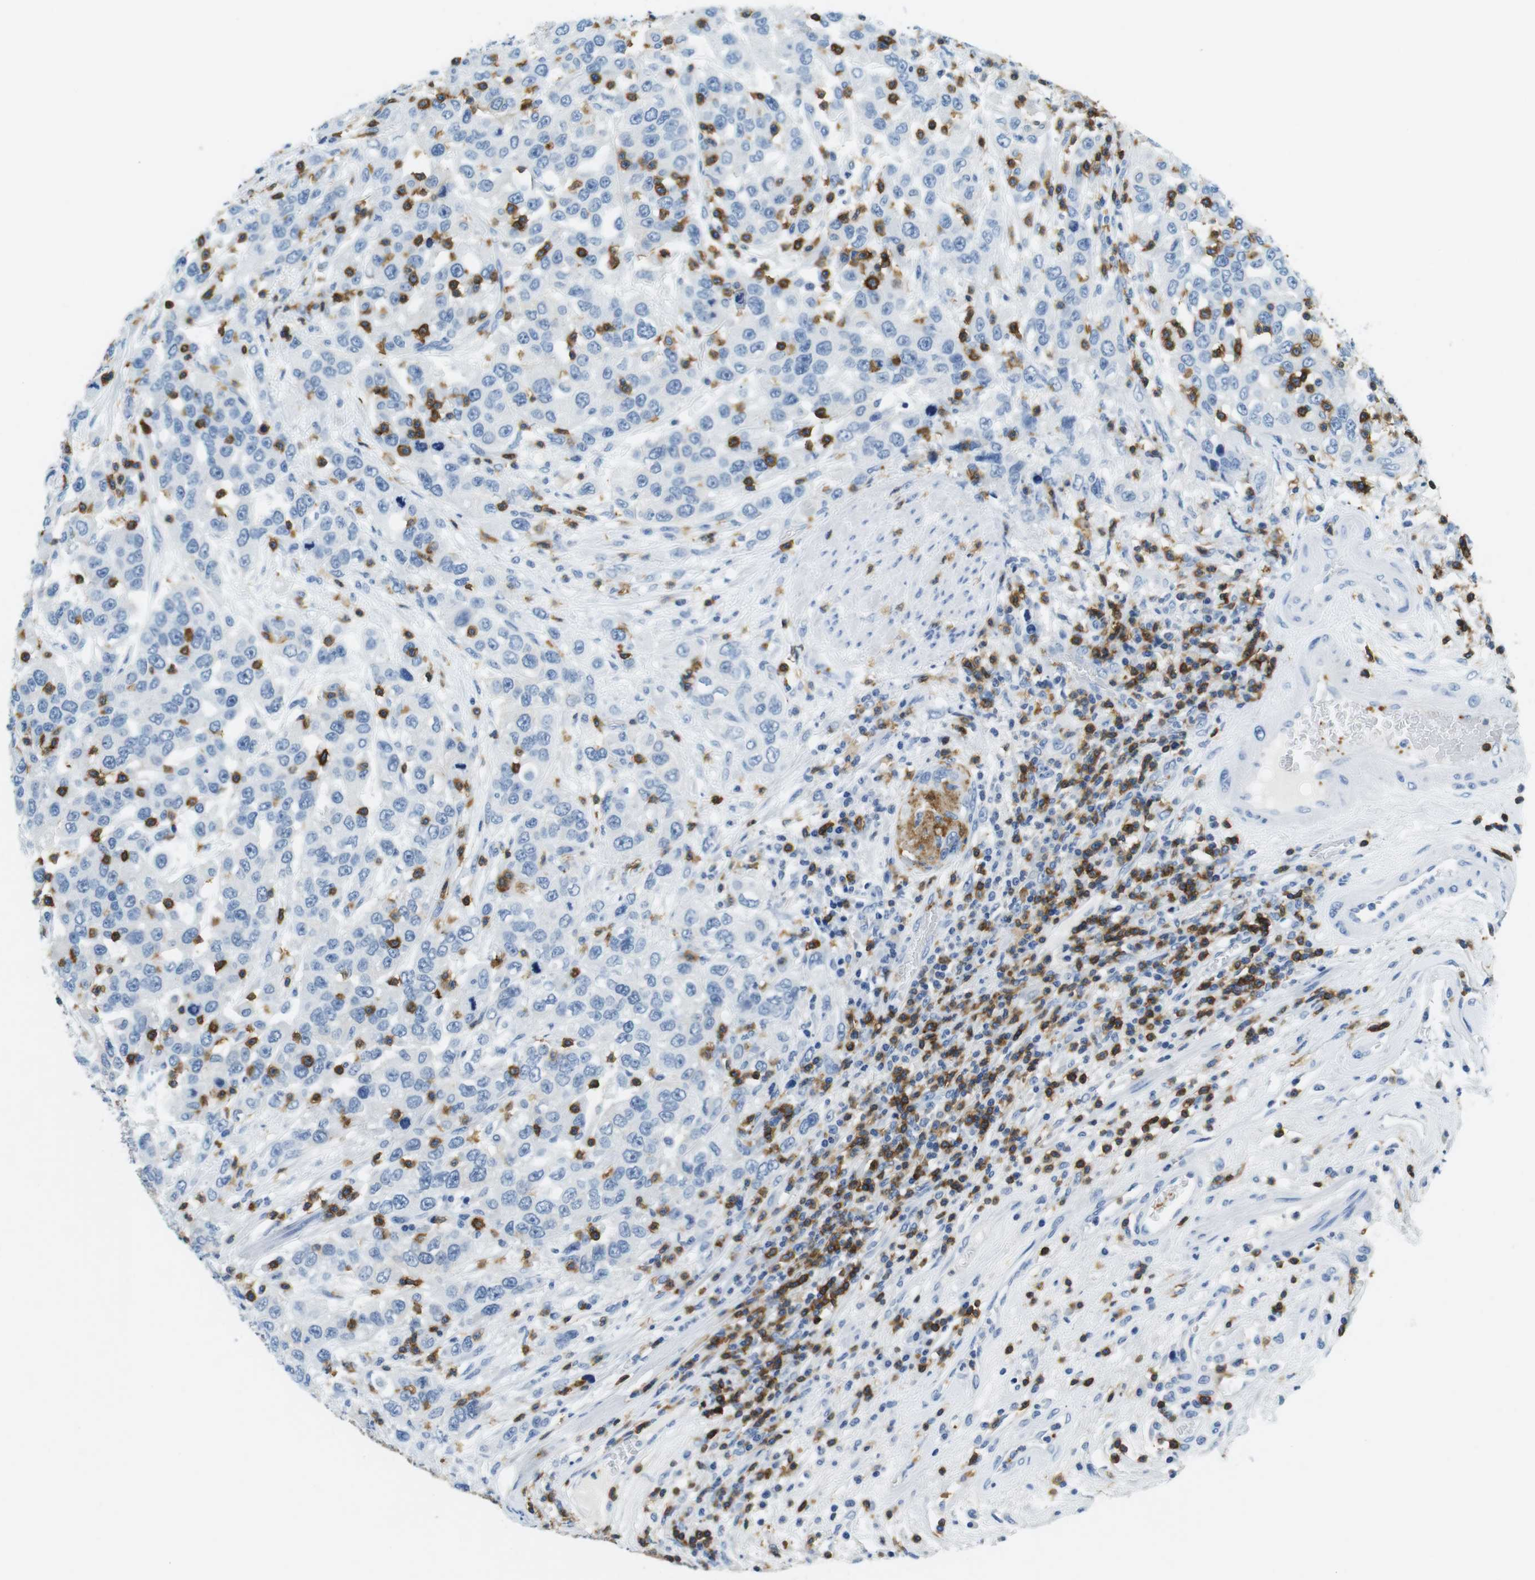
{"staining": {"intensity": "negative", "quantity": "none", "location": "none"}, "tissue": "urothelial cancer", "cell_type": "Tumor cells", "image_type": "cancer", "snomed": [{"axis": "morphology", "description": "Urothelial carcinoma, High grade"}, {"axis": "topography", "description": "Urinary bladder"}], "caption": "The histopathology image displays no significant positivity in tumor cells of urothelial cancer.", "gene": "LAT", "patient": {"sex": "female", "age": 80}}